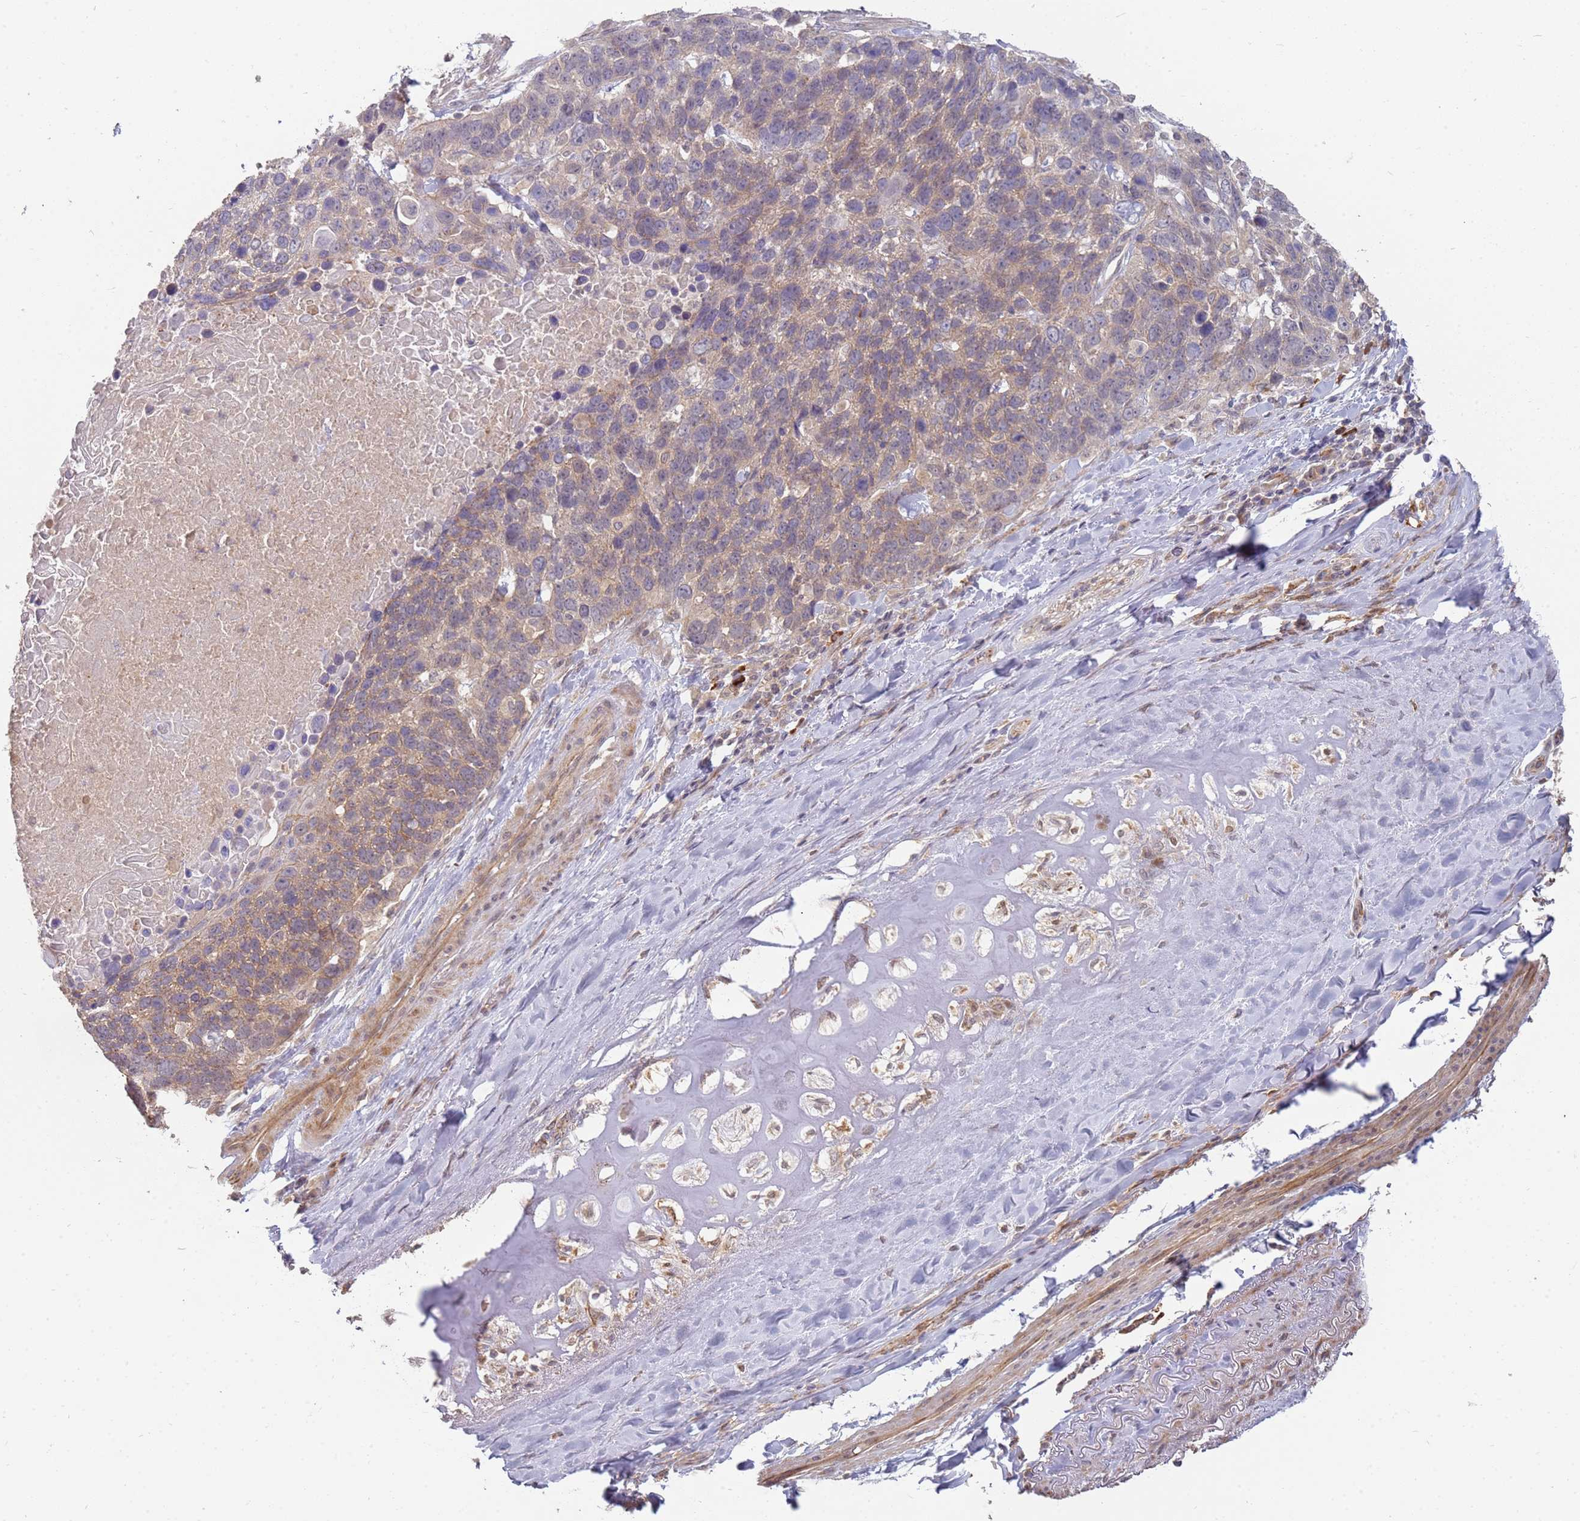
{"staining": {"intensity": "weak", "quantity": "25%-75%", "location": "cytoplasmic/membranous"}, "tissue": "lung cancer", "cell_type": "Tumor cells", "image_type": "cancer", "snomed": [{"axis": "morphology", "description": "Squamous cell carcinoma, NOS"}, {"axis": "topography", "description": "Lung"}], "caption": "Weak cytoplasmic/membranous positivity is seen in about 25%-75% of tumor cells in squamous cell carcinoma (lung). (DAB IHC, brown staining for protein, blue staining for nuclei).", "gene": "MPEG1", "patient": {"sex": "male", "age": 66}}